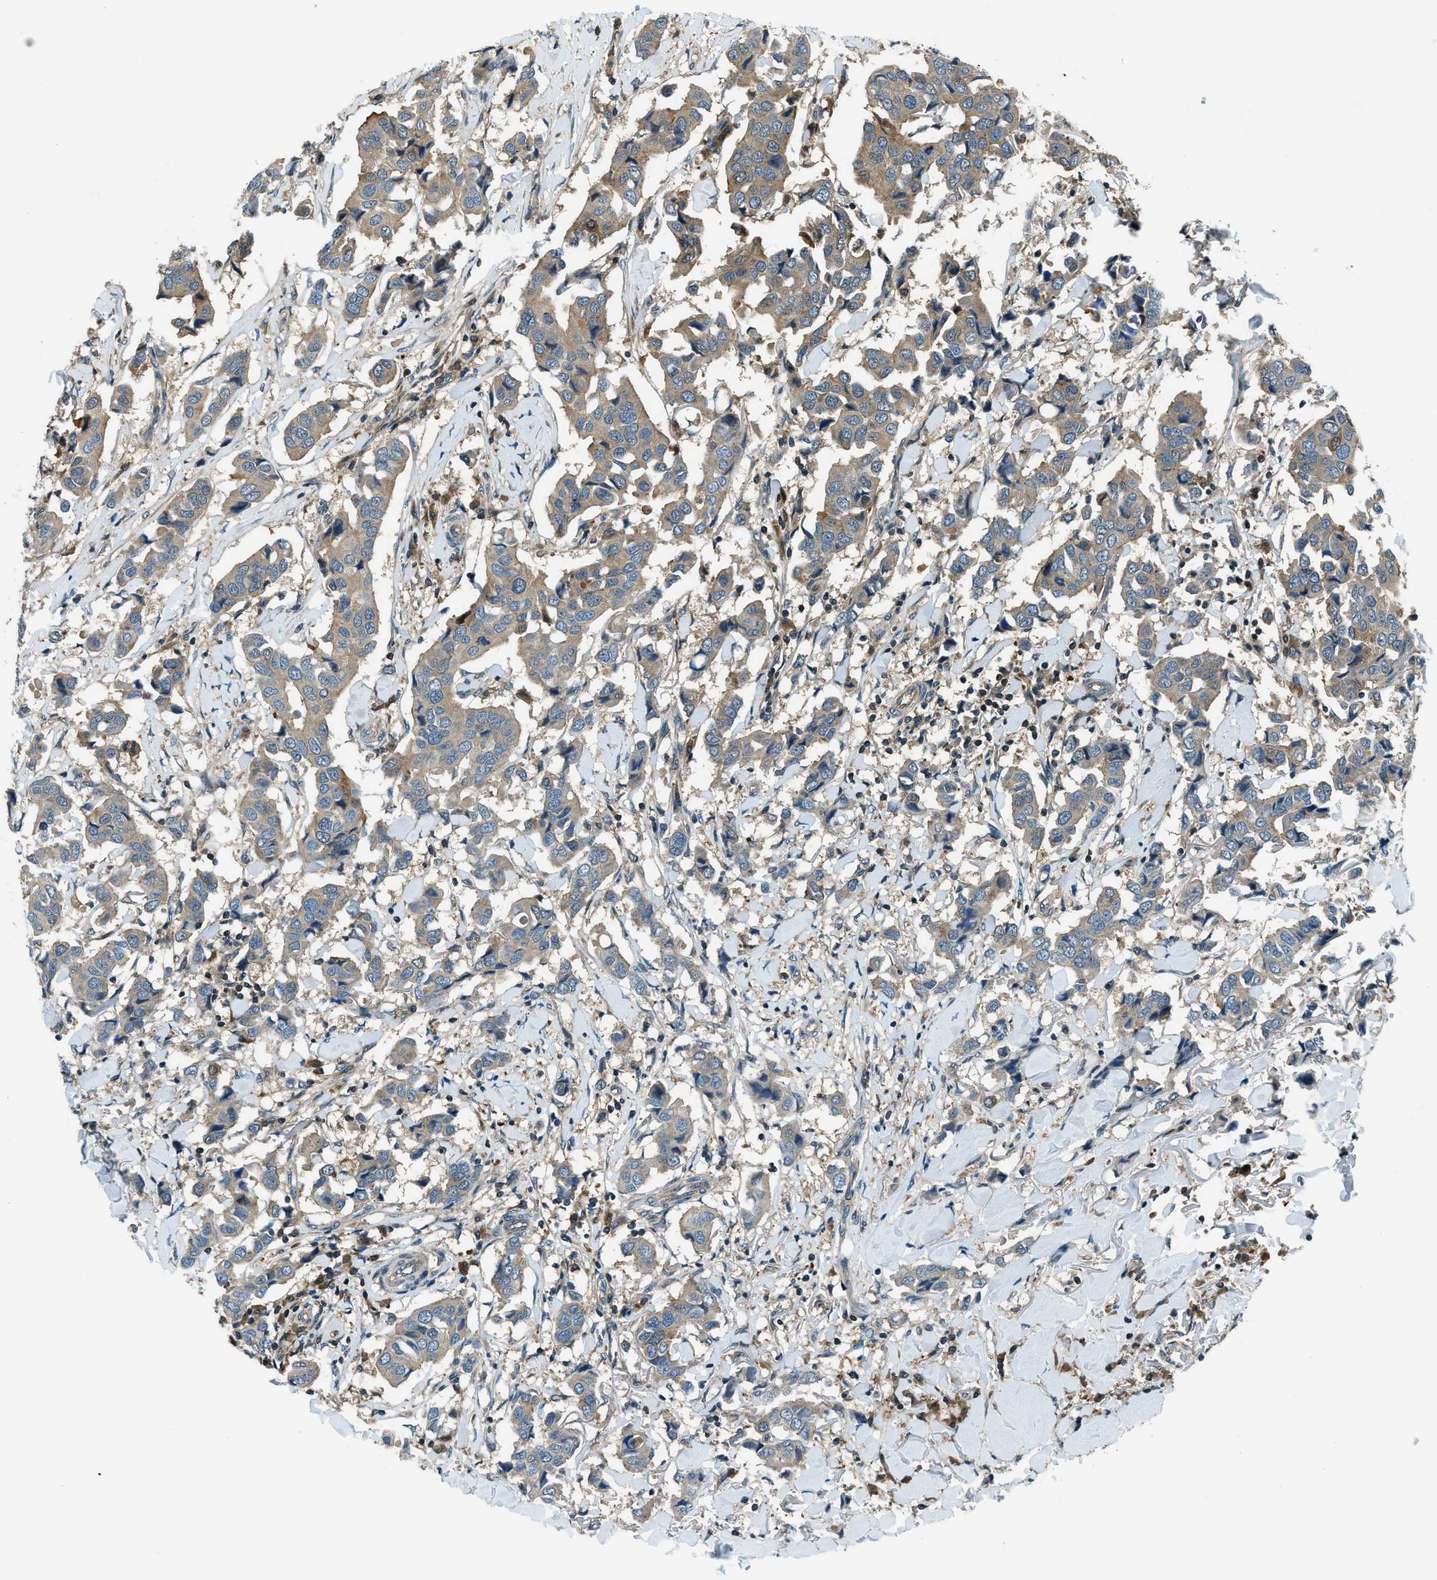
{"staining": {"intensity": "weak", "quantity": ">75%", "location": "cytoplasmic/membranous"}, "tissue": "breast cancer", "cell_type": "Tumor cells", "image_type": "cancer", "snomed": [{"axis": "morphology", "description": "Duct carcinoma"}, {"axis": "topography", "description": "Breast"}], "caption": "This photomicrograph displays intraductal carcinoma (breast) stained with immunohistochemistry to label a protein in brown. The cytoplasmic/membranous of tumor cells show weak positivity for the protein. Nuclei are counter-stained blue.", "gene": "HEBP2", "patient": {"sex": "female", "age": 80}}